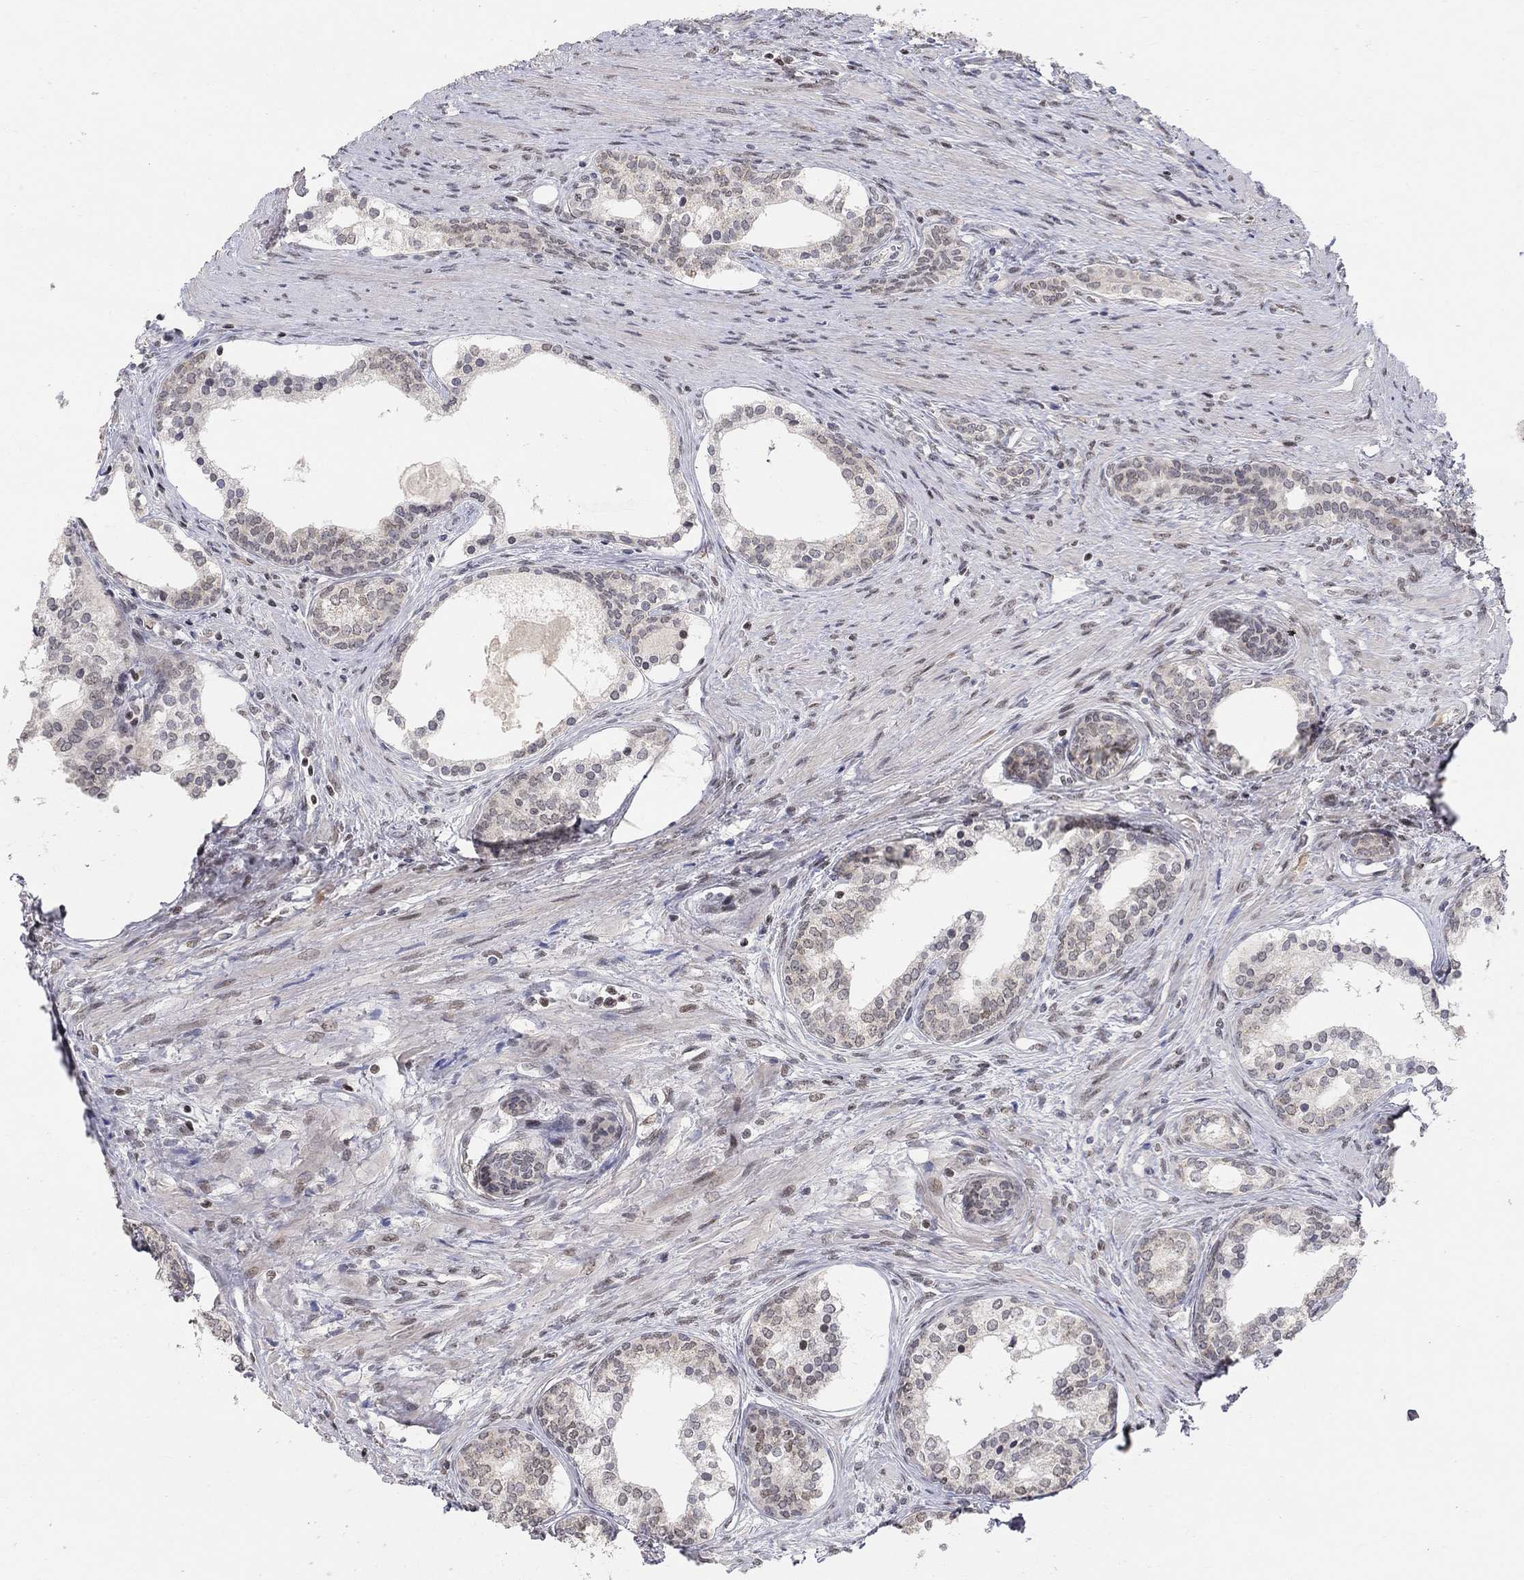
{"staining": {"intensity": "negative", "quantity": "none", "location": "none"}, "tissue": "prostate cancer", "cell_type": "Tumor cells", "image_type": "cancer", "snomed": [{"axis": "morphology", "description": "Adenocarcinoma, NOS"}, {"axis": "morphology", "description": "Adenocarcinoma, High grade"}, {"axis": "topography", "description": "Prostate"}], "caption": "Histopathology image shows no significant protein positivity in tumor cells of adenocarcinoma (prostate).", "gene": "KLF12", "patient": {"sex": "male", "age": 61}}